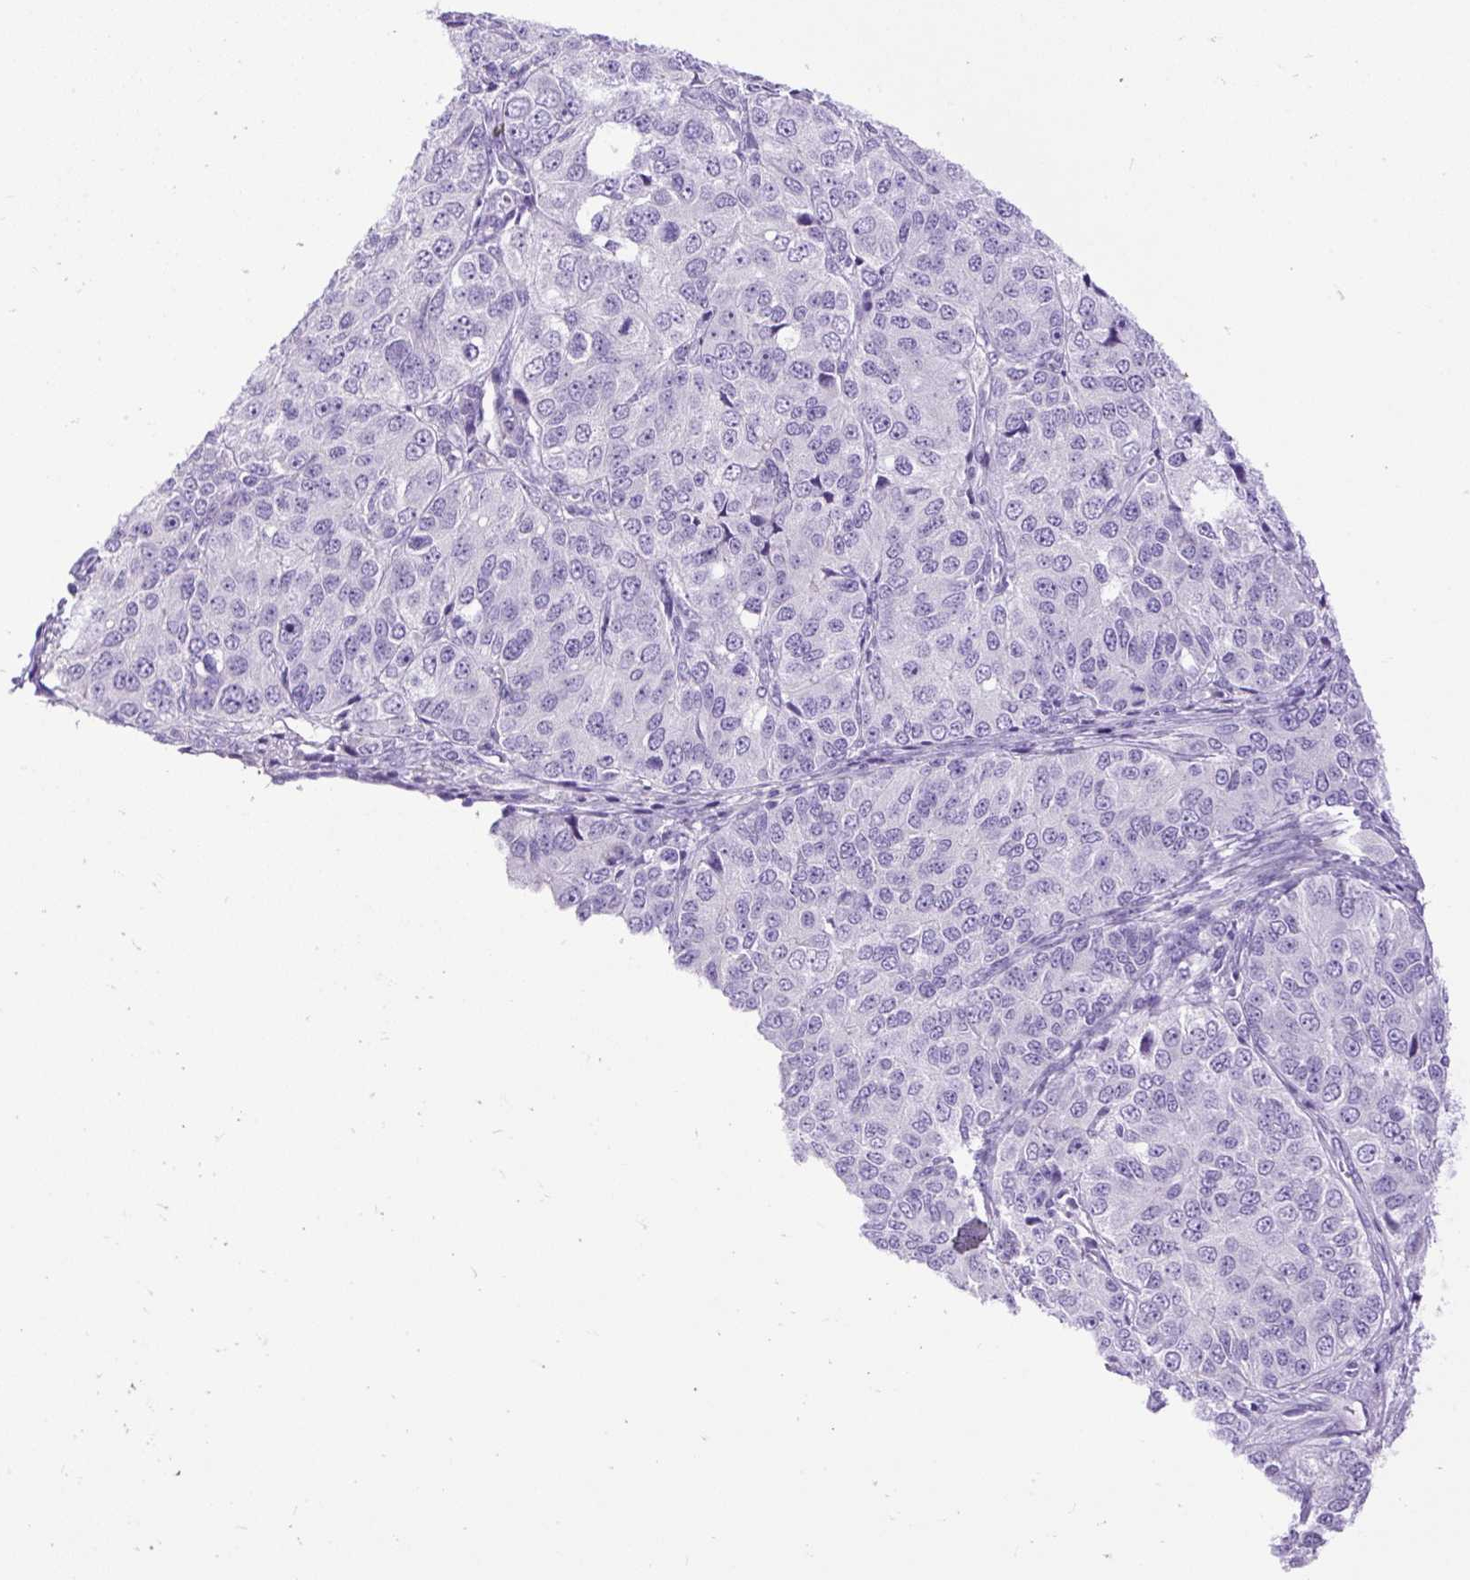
{"staining": {"intensity": "negative", "quantity": "none", "location": "none"}, "tissue": "ovarian cancer", "cell_type": "Tumor cells", "image_type": "cancer", "snomed": [{"axis": "morphology", "description": "Carcinoma, endometroid"}, {"axis": "topography", "description": "Ovary"}], "caption": "Histopathology image shows no significant protein expression in tumor cells of ovarian cancer.", "gene": "SPTBN5", "patient": {"sex": "female", "age": 51}}